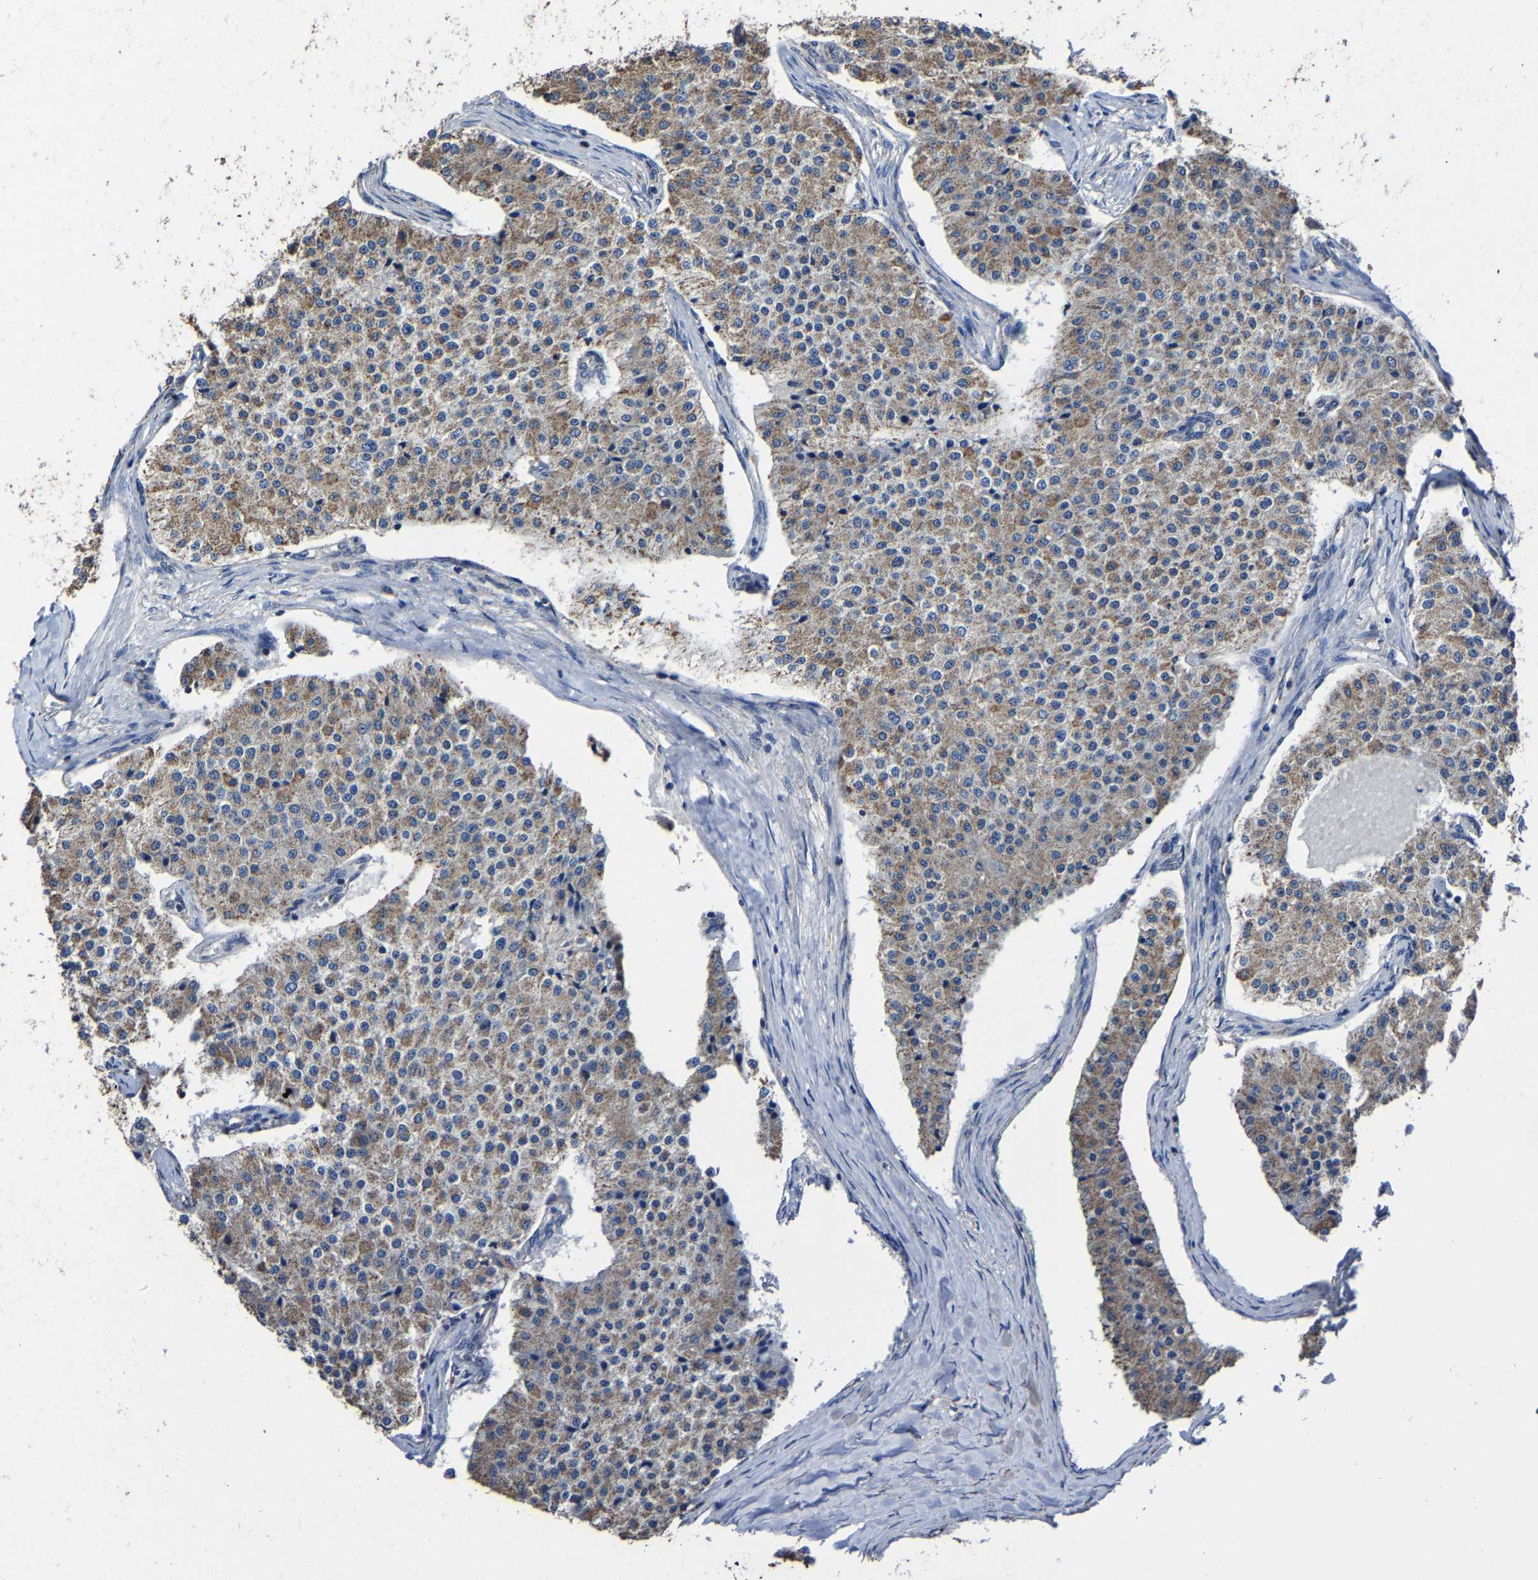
{"staining": {"intensity": "moderate", "quantity": ">75%", "location": "cytoplasmic/membranous"}, "tissue": "carcinoid", "cell_type": "Tumor cells", "image_type": "cancer", "snomed": [{"axis": "morphology", "description": "Carcinoid, malignant, NOS"}, {"axis": "topography", "description": "Colon"}], "caption": "IHC of human malignant carcinoid reveals medium levels of moderate cytoplasmic/membranous positivity in approximately >75% of tumor cells.", "gene": "ZCCHC7", "patient": {"sex": "female", "age": 52}}